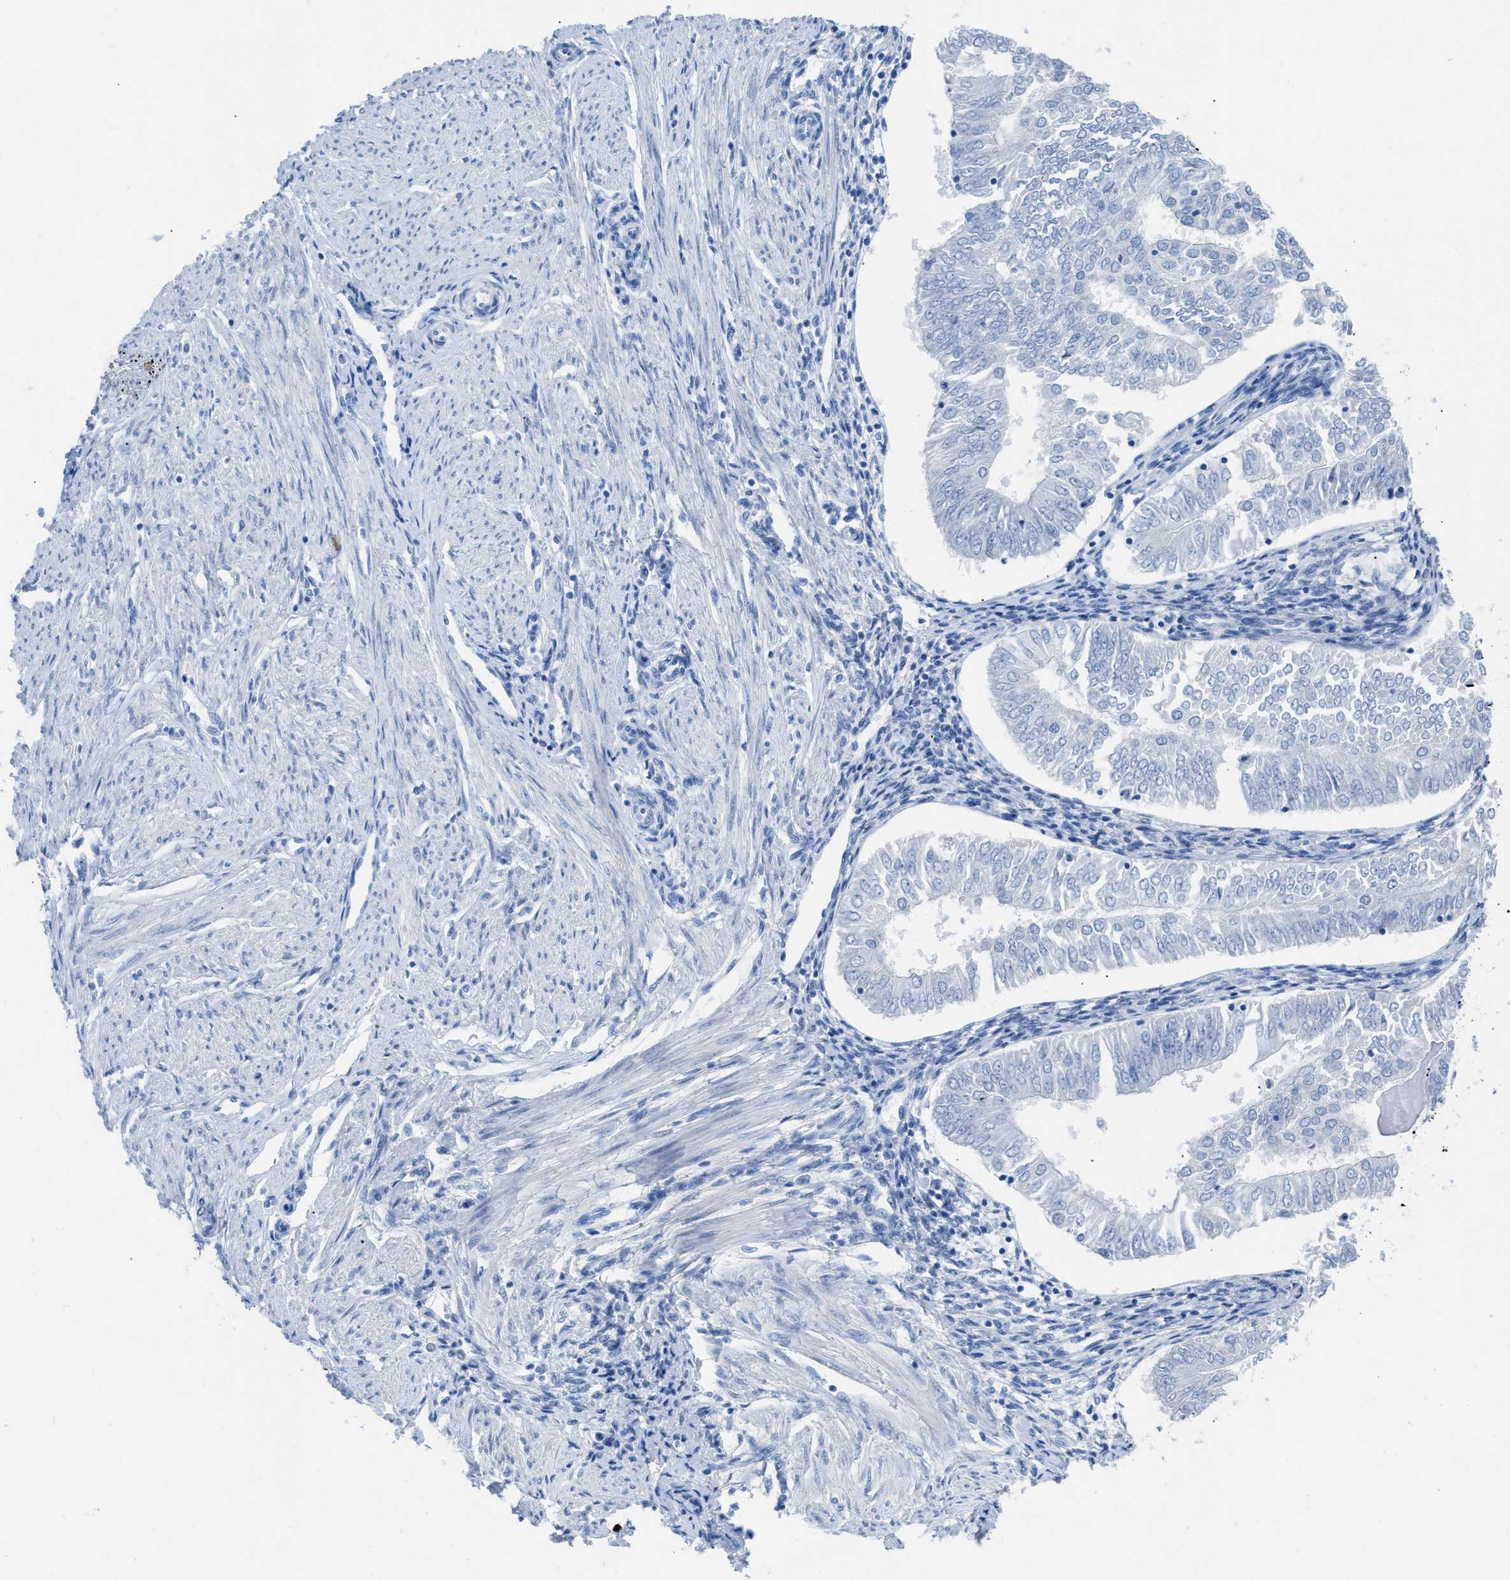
{"staining": {"intensity": "negative", "quantity": "none", "location": "none"}, "tissue": "endometrial cancer", "cell_type": "Tumor cells", "image_type": "cancer", "snomed": [{"axis": "morphology", "description": "Adenocarcinoma, NOS"}, {"axis": "topography", "description": "Endometrium"}], "caption": "This is a micrograph of IHC staining of endometrial cancer (adenocarcinoma), which shows no expression in tumor cells. (Brightfield microscopy of DAB immunohistochemistry at high magnification).", "gene": "TCL1A", "patient": {"sex": "female", "age": 53}}